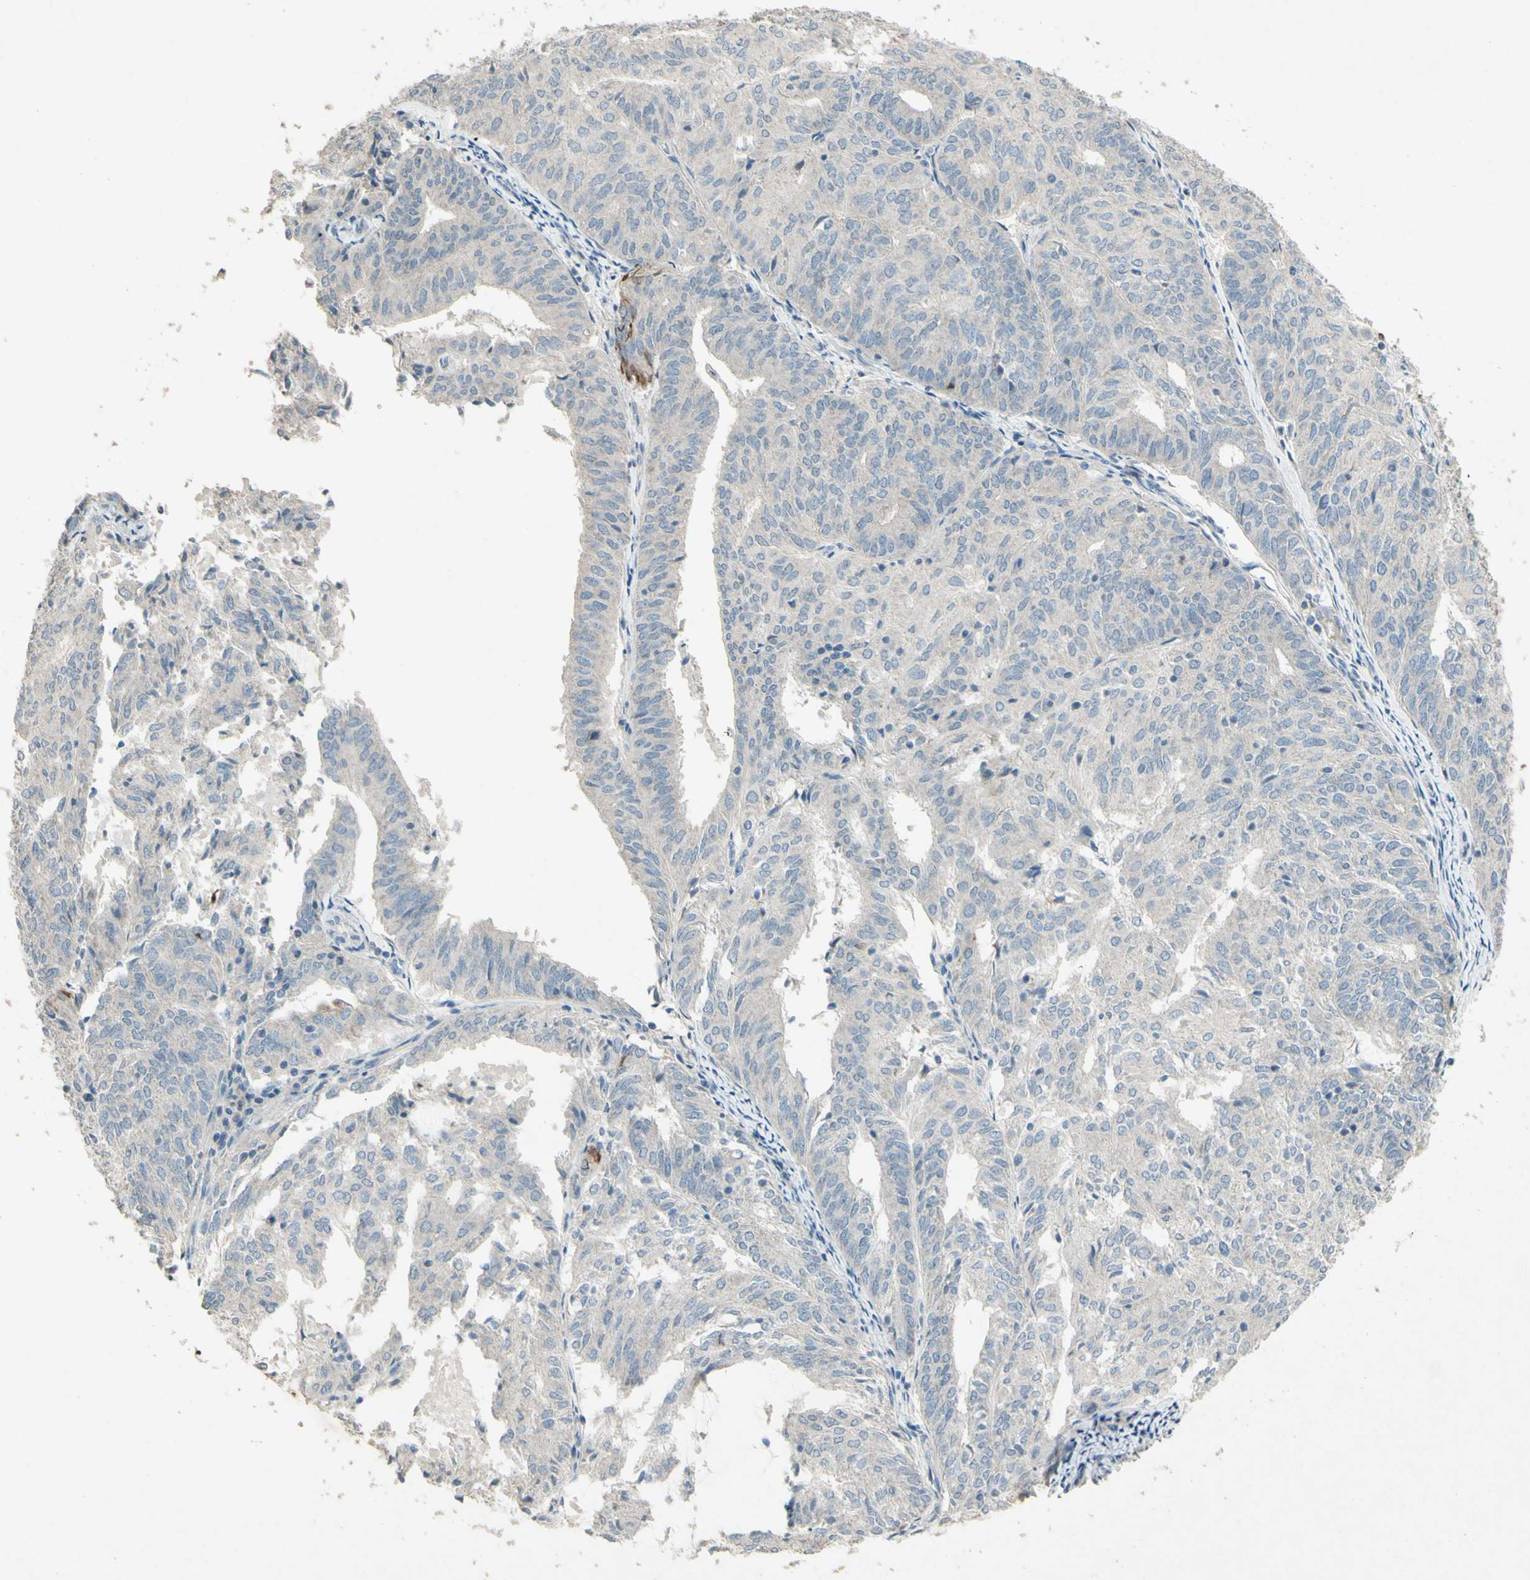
{"staining": {"intensity": "negative", "quantity": "none", "location": "none"}, "tissue": "endometrial cancer", "cell_type": "Tumor cells", "image_type": "cancer", "snomed": [{"axis": "morphology", "description": "Adenocarcinoma, NOS"}, {"axis": "topography", "description": "Uterus"}], "caption": "Tumor cells show no significant positivity in endometrial adenocarcinoma.", "gene": "TIMM21", "patient": {"sex": "female", "age": 60}}